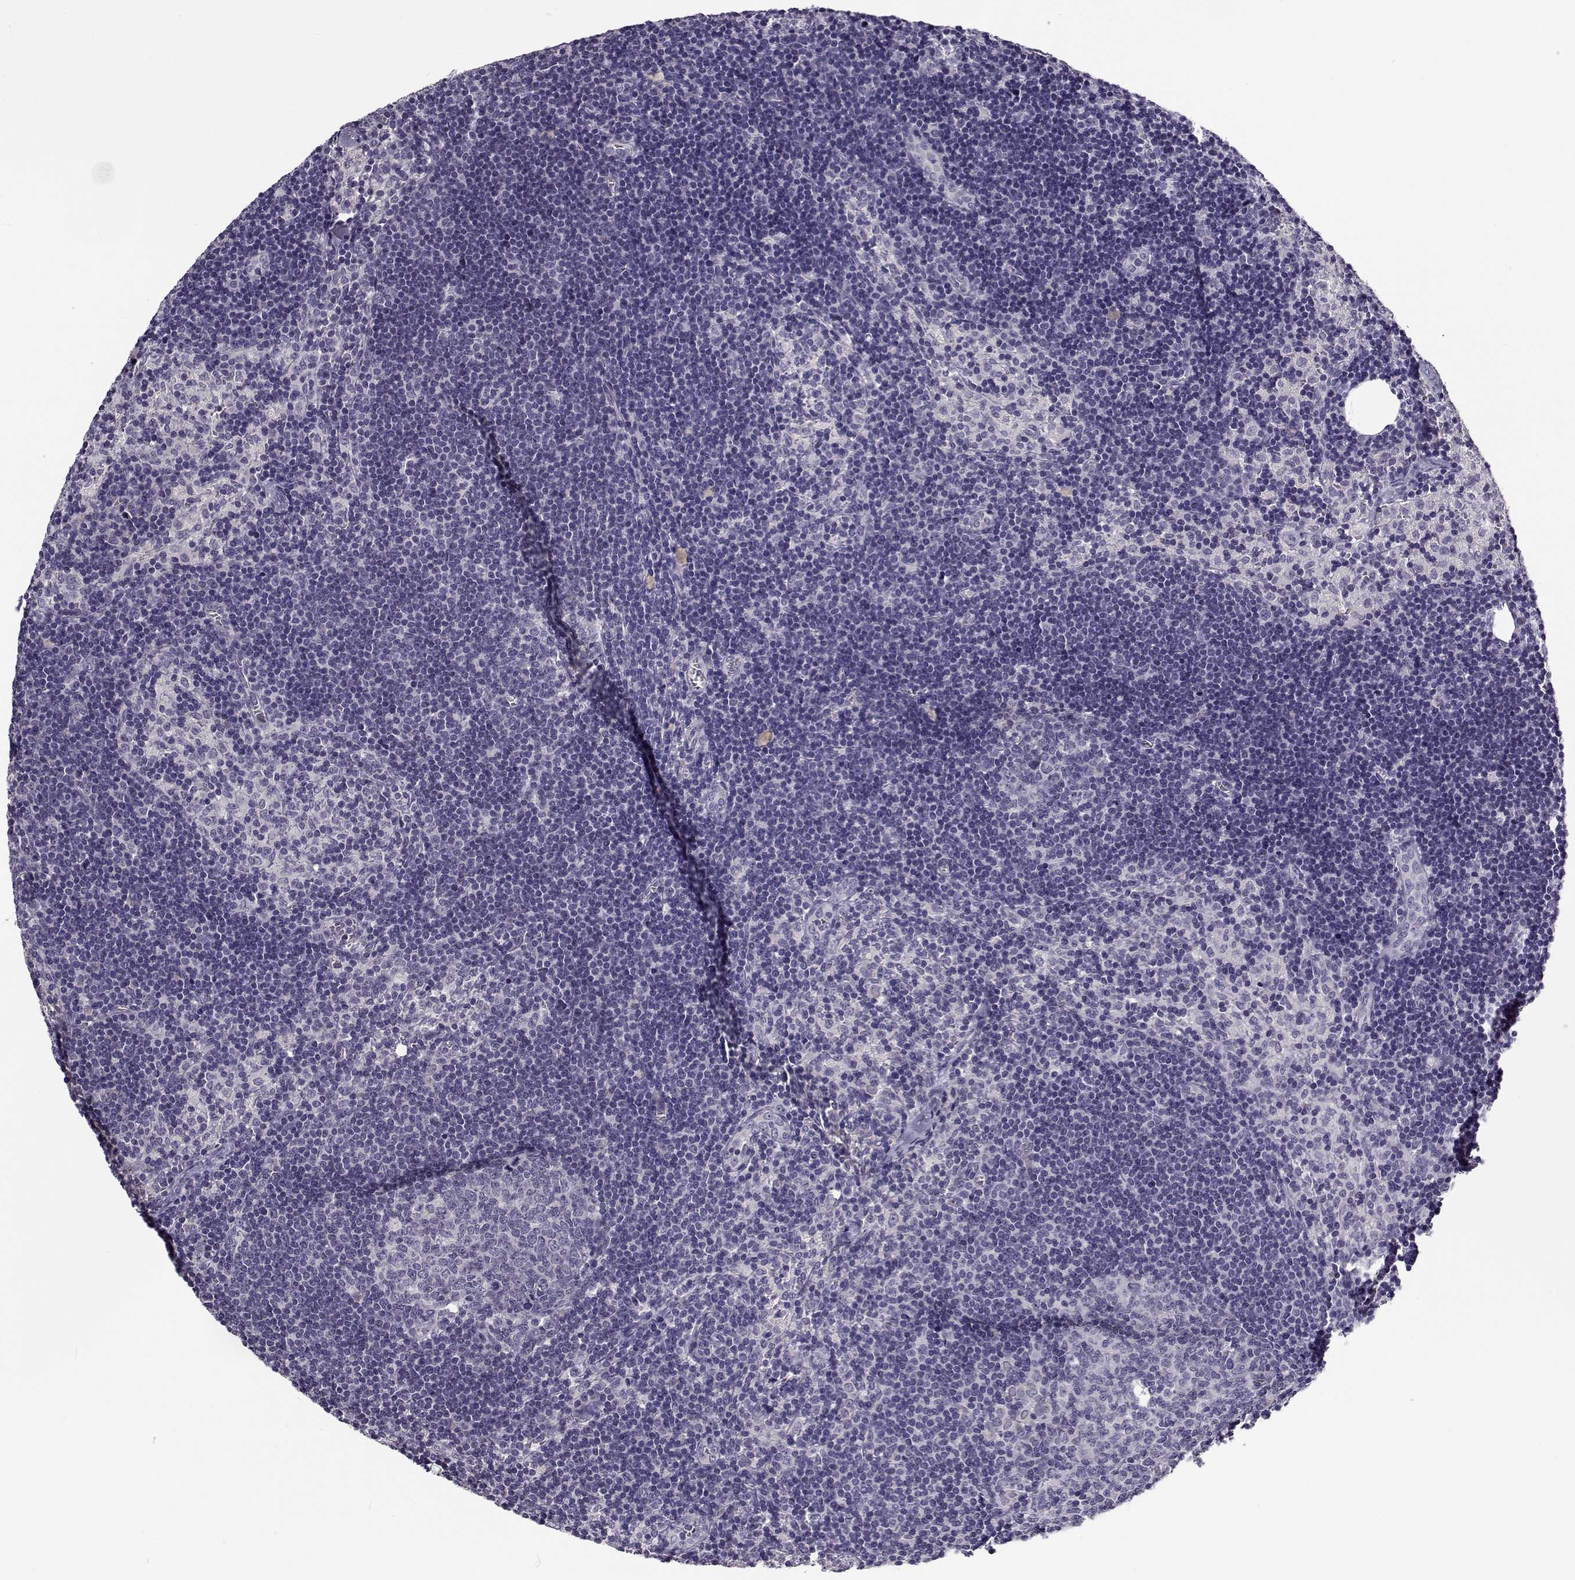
{"staining": {"intensity": "negative", "quantity": "none", "location": "none"}, "tissue": "lymph node", "cell_type": "Germinal center cells", "image_type": "normal", "snomed": [{"axis": "morphology", "description": "Normal tissue, NOS"}, {"axis": "topography", "description": "Lymph node"}], "caption": "Benign lymph node was stained to show a protein in brown. There is no significant staining in germinal center cells. The staining is performed using DAB brown chromogen with nuclei counter-stained in using hematoxylin.", "gene": "TMEM145", "patient": {"sex": "female", "age": 52}}